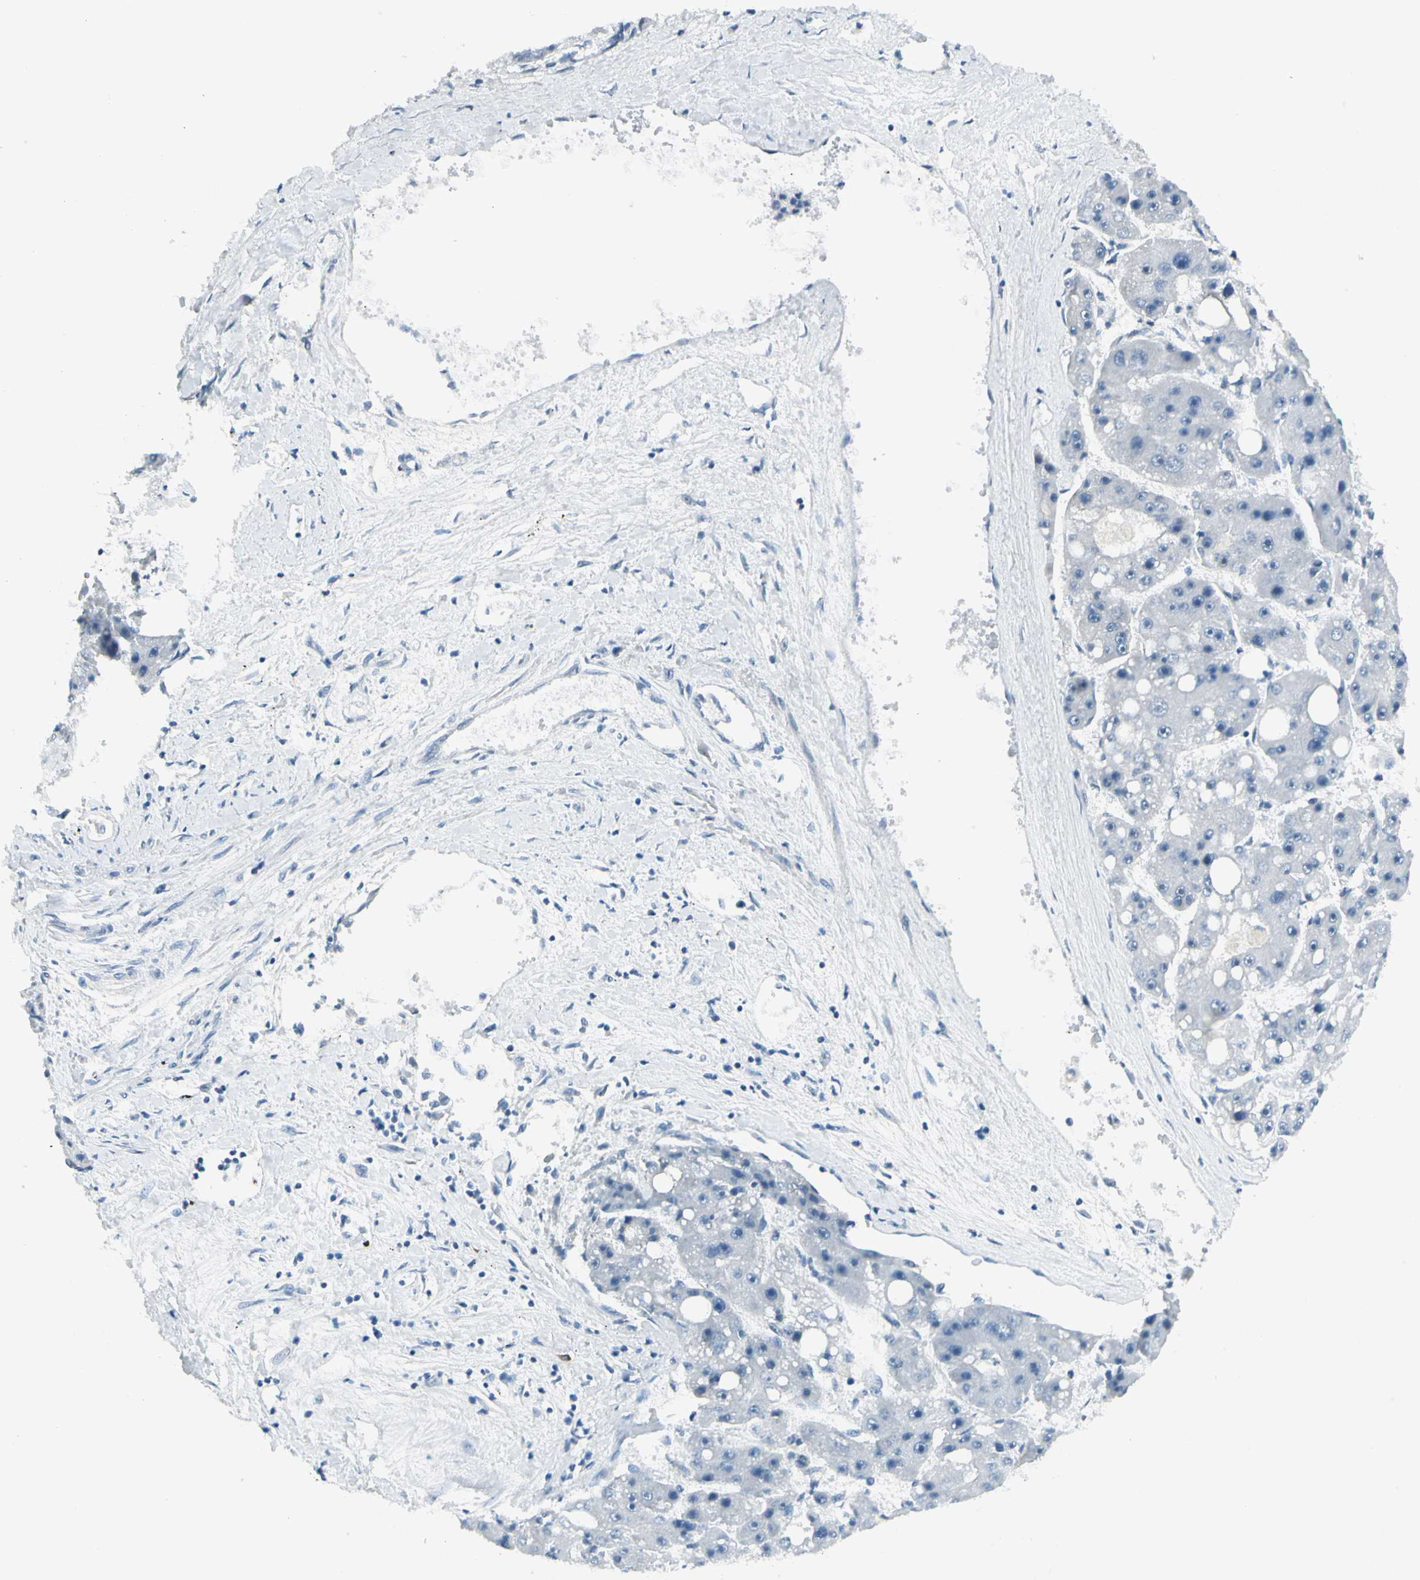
{"staining": {"intensity": "negative", "quantity": "none", "location": "none"}, "tissue": "liver cancer", "cell_type": "Tumor cells", "image_type": "cancer", "snomed": [{"axis": "morphology", "description": "Carcinoma, Hepatocellular, NOS"}, {"axis": "topography", "description": "Liver"}], "caption": "Immunohistochemical staining of human liver hepatocellular carcinoma displays no significant positivity in tumor cells.", "gene": "ZSCAN1", "patient": {"sex": "female", "age": 61}}